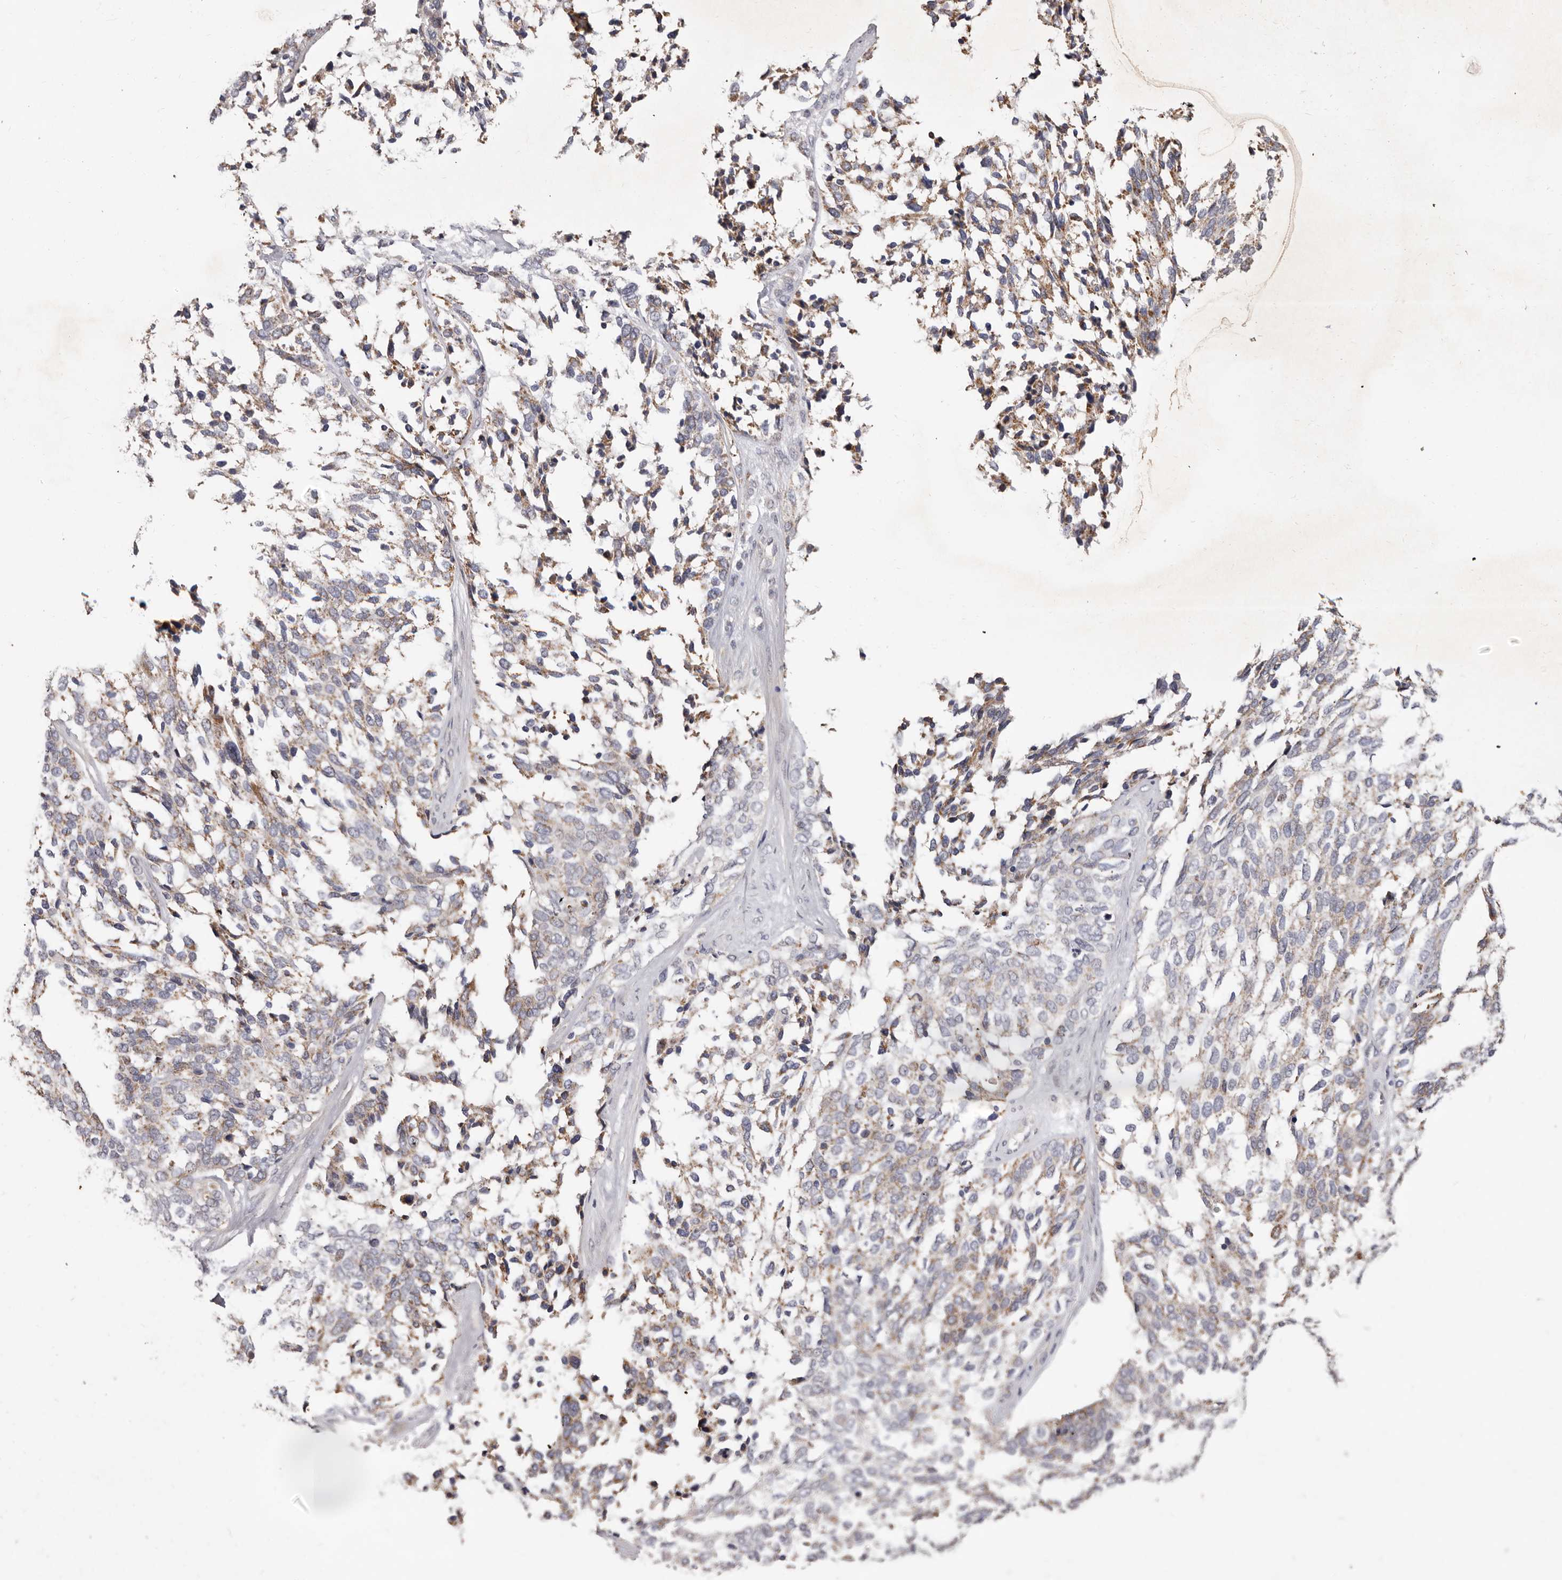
{"staining": {"intensity": "moderate", "quantity": "25%-75%", "location": "cytoplasmic/membranous"}, "tissue": "ovarian cancer", "cell_type": "Tumor cells", "image_type": "cancer", "snomed": [{"axis": "morphology", "description": "Cystadenocarcinoma, serous, NOS"}, {"axis": "topography", "description": "Ovary"}], "caption": "Protein expression analysis of ovarian cancer shows moderate cytoplasmic/membranous staining in about 25%-75% of tumor cells. The protein of interest is stained brown, and the nuclei are stained in blue (DAB (3,3'-diaminobenzidine) IHC with brightfield microscopy, high magnification).", "gene": "SPTA1", "patient": {"sex": "female", "age": 44}}